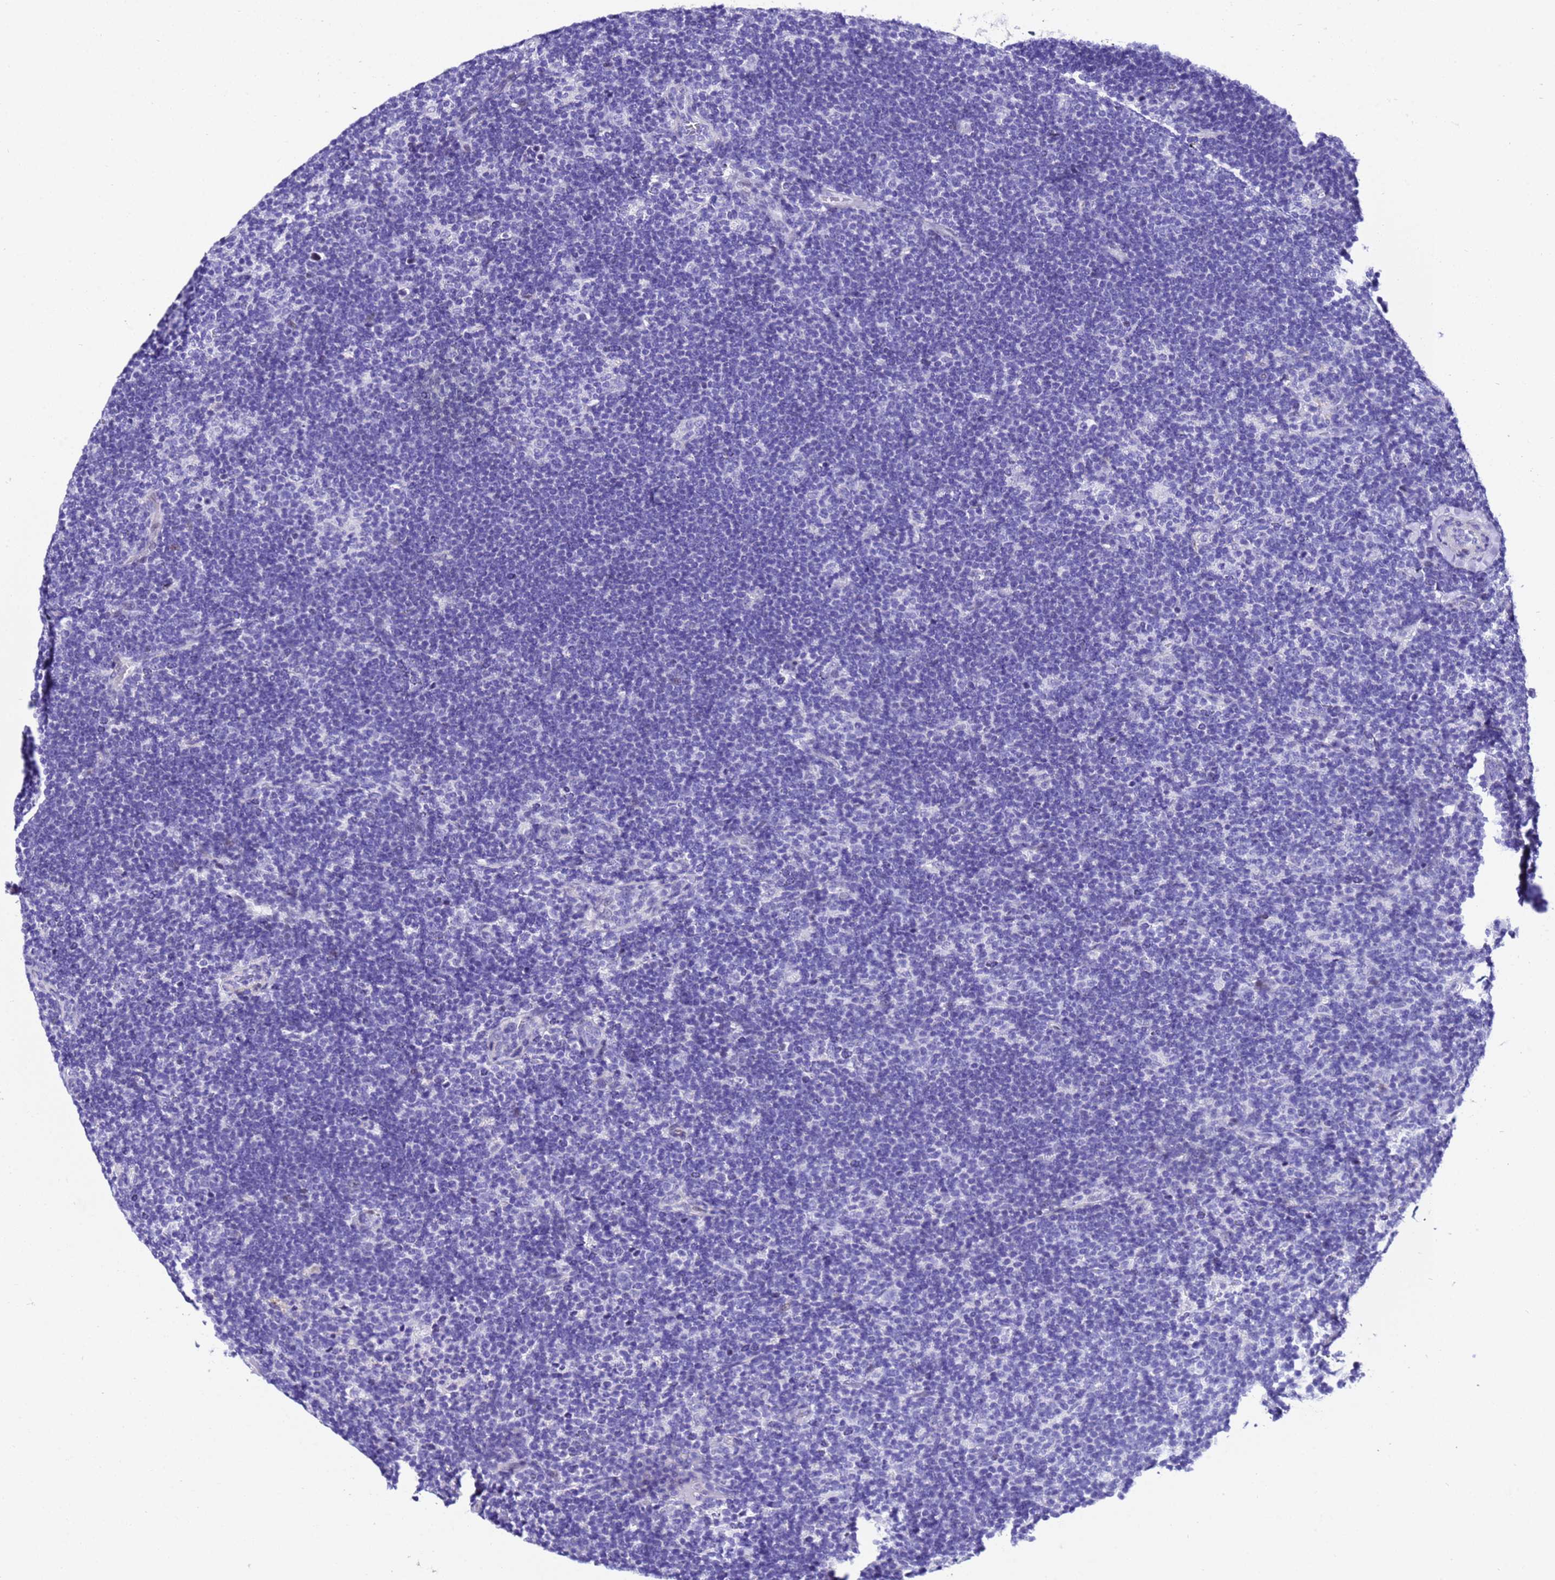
{"staining": {"intensity": "negative", "quantity": "none", "location": "none"}, "tissue": "lymphoma", "cell_type": "Tumor cells", "image_type": "cancer", "snomed": [{"axis": "morphology", "description": "Hodgkin's disease, NOS"}, {"axis": "topography", "description": "Lymph node"}], "caption": "Tumor cells show no significant staining in Hodgkin's disease.", "gene": "ZNF417", "patient": {"sex": "female", "age": 57}}